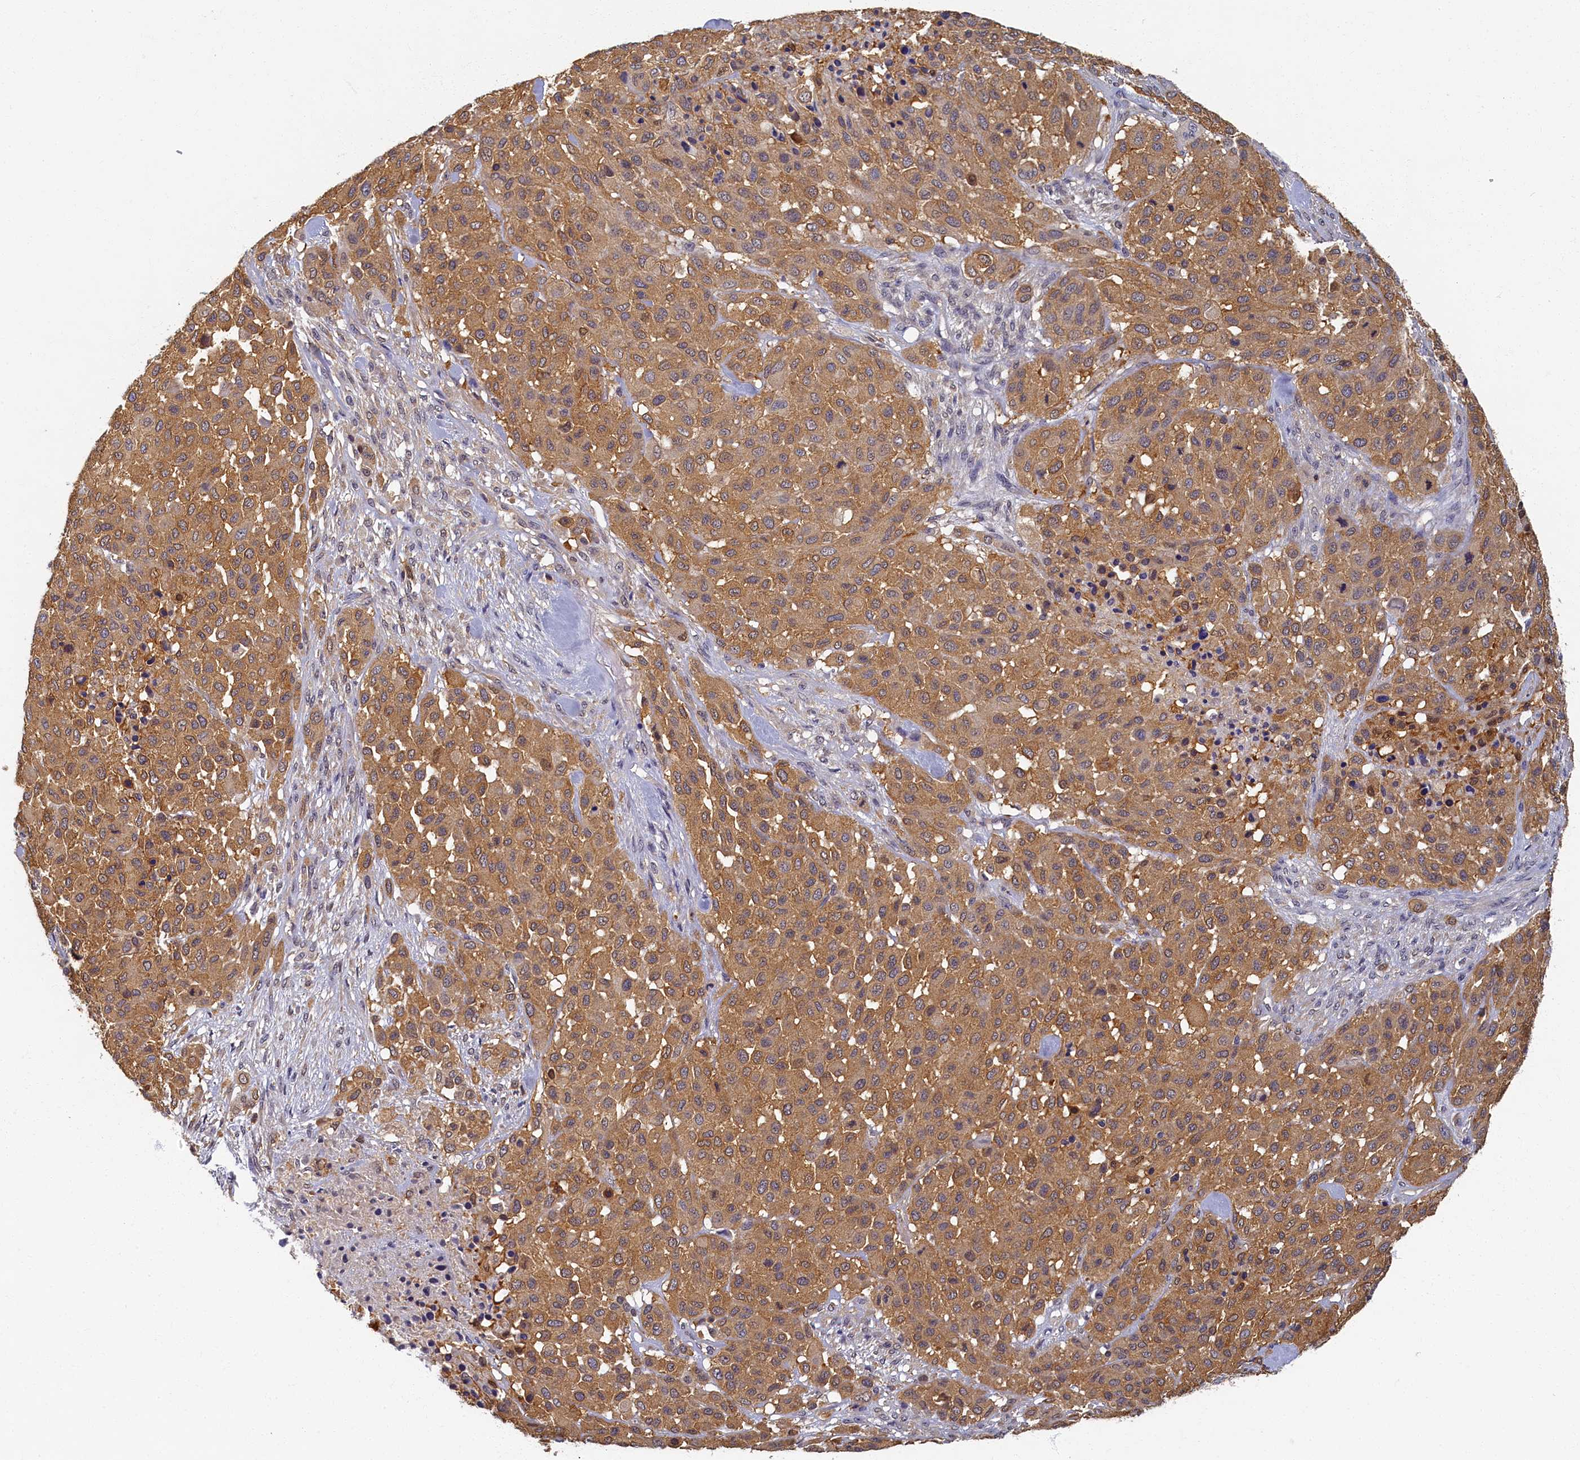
{"staining": {"intensity": "moderate", "quantity": ">75%", "location": "cytoplasmic/membranous"}, "tissue": "melanoma", "cell_type": "Tumor cells", "image_type": "cancer", "snomed": [{"axis": "morphology", "description": "Malignant melanoma, Metastatic site"}, {"axis": "topography", "description": "Skin"}], "caption": "Malignant melanoma (metastatic site) tissue shows moderate cytoplasmic/membranous staining in approximately >75% of tumor cells", "gene": "TBCB", "patient": {"sex": "female", "age": 81}}